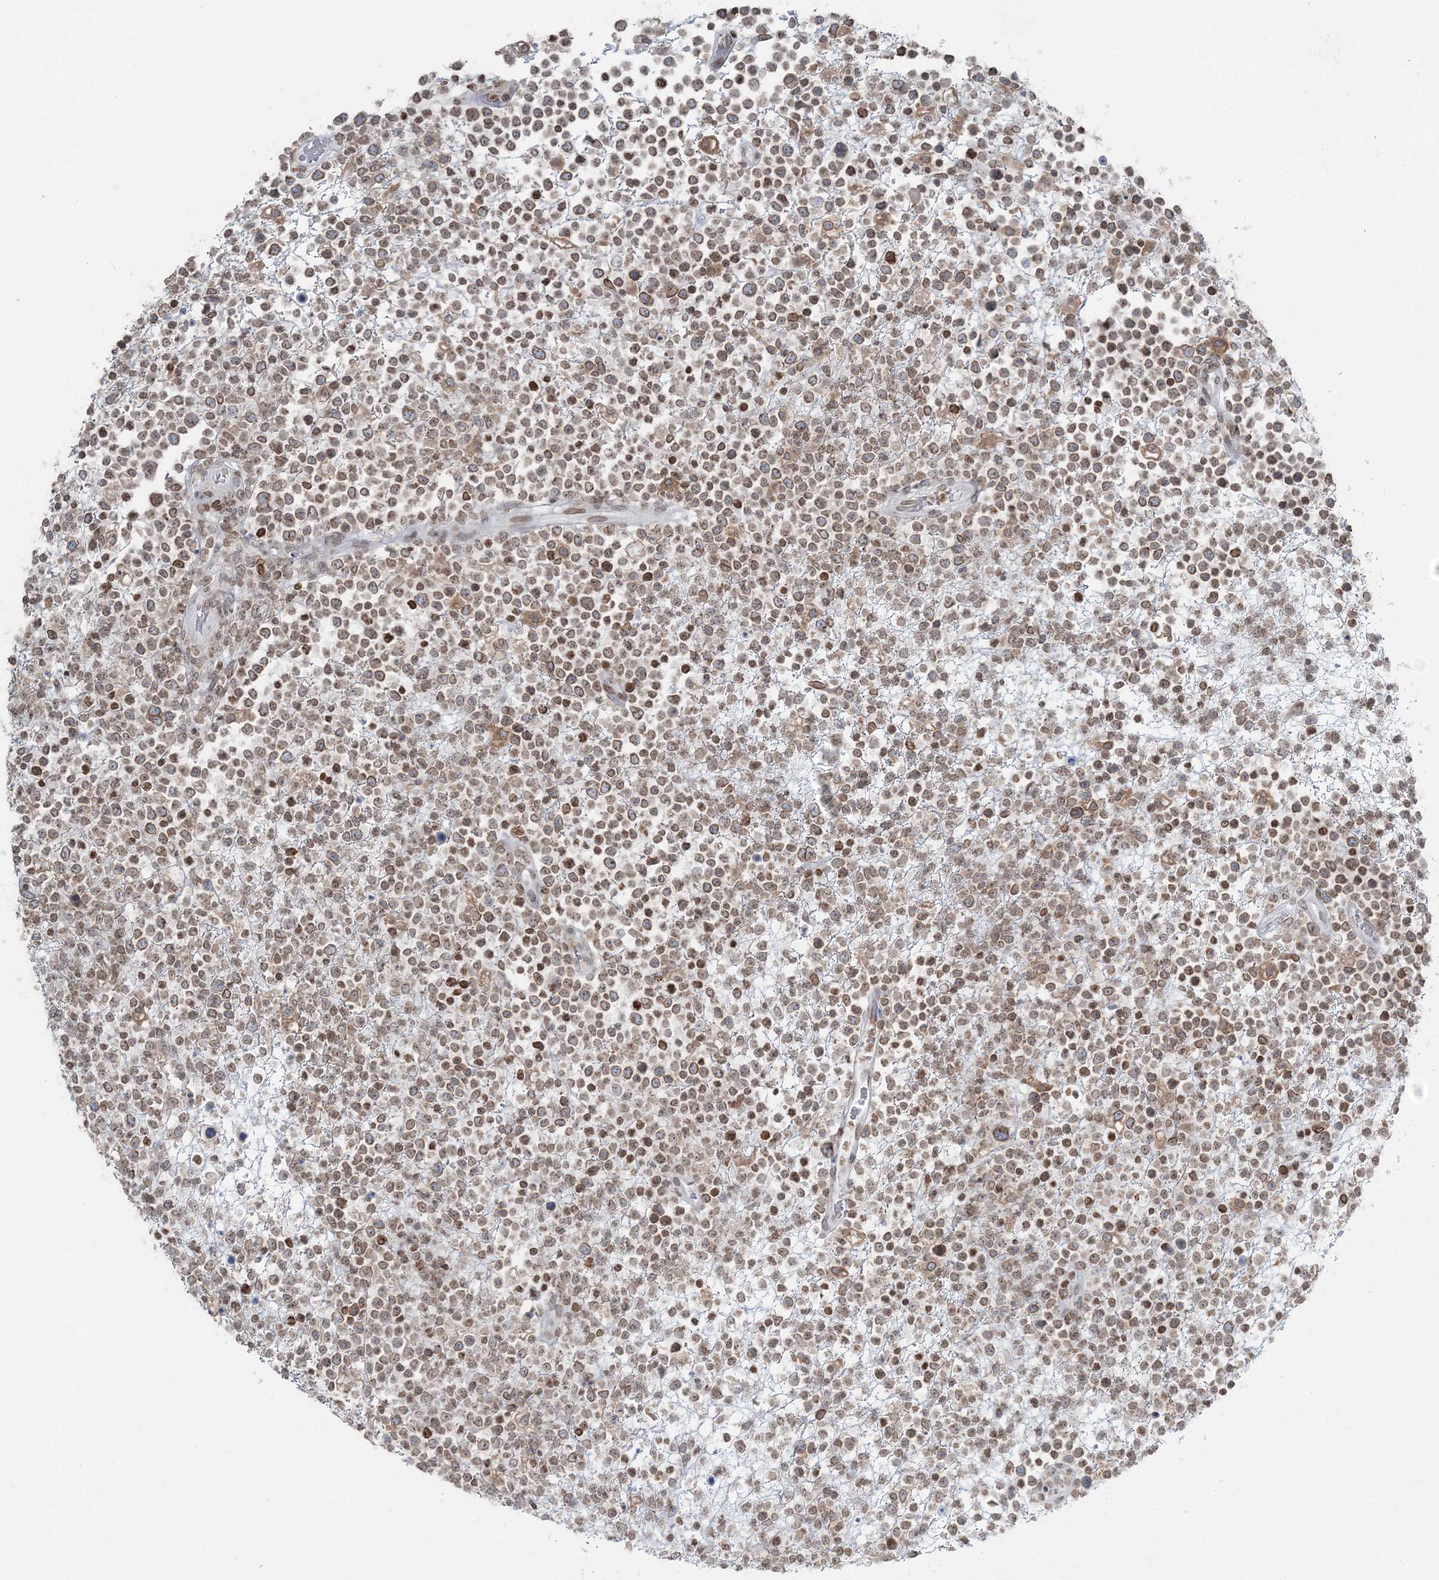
{"staining": {"intensity": "moderate", "quantity": ">75%", "location": "cytoplasmic/membranous,nuclear"}, "tissue": "lymphoma", "cell_type": "Tumor cells", "image_type": "cancer", "snomed": [{"axis": "morphology", "description": "Malignant lymphoma, non-Hodgkin's type, High grade"}, {"axis": "topography", "description": "Colon"}], "caption": "A brown stain shows moderate cytoplasmic/membranous and nuclear staining of a protein in lymphoma tumor cells. (DAB IHC with brightfield microscopy, high magnification).", "gene": "GJD4", "patient": {"sex": "female", "age": 53}}